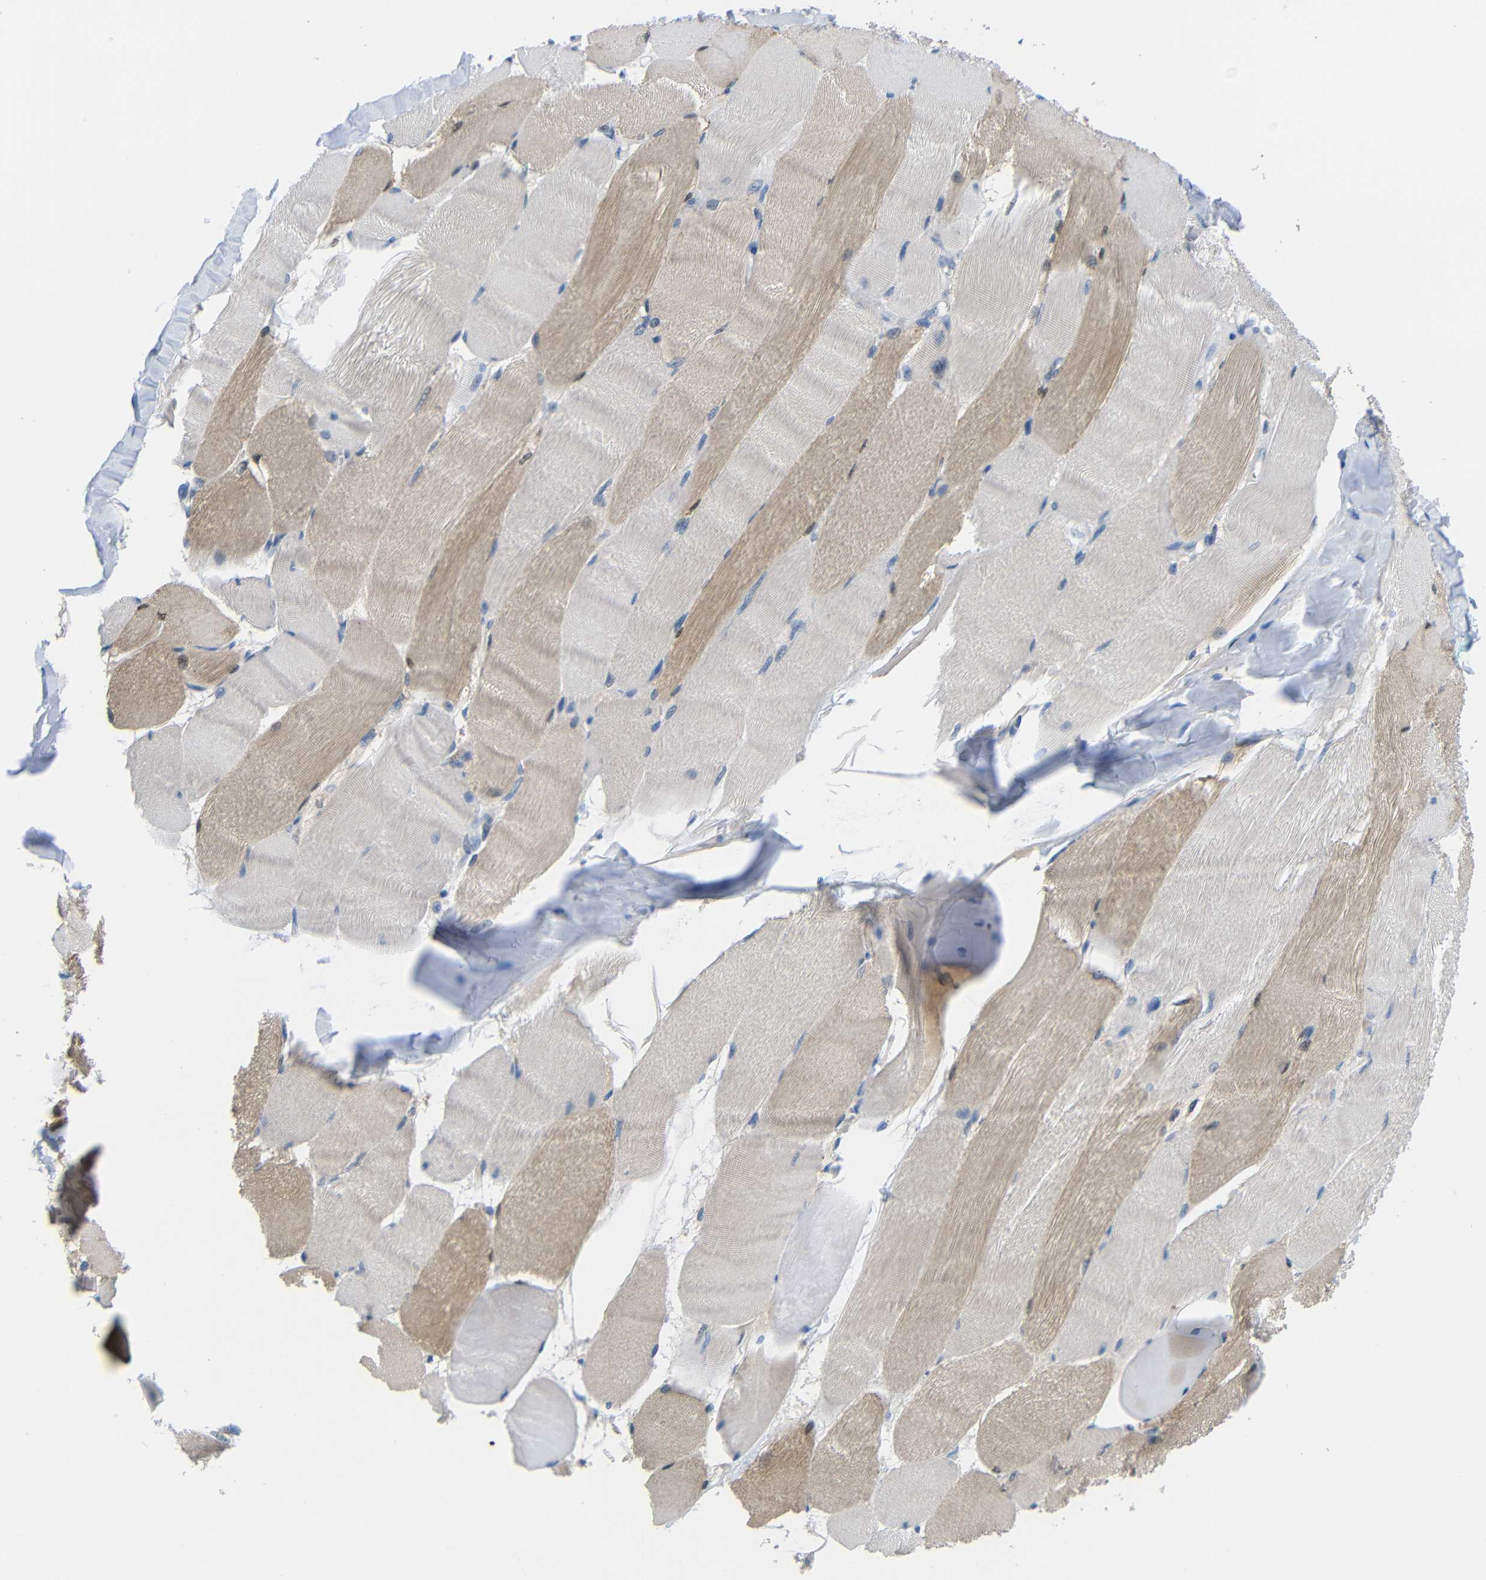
{"staining": {"intensity": "moderate", "quantity": "25%-75%", "location": "cytoplasmic/membranous"}, "tissue": "skeletal muscle", "cell_type": "Myocytes", "image_type": "normal", "snomed": [{"axis": "morphology", "description": "Normal tissue, NOS"}, {"axis": "morphology", "description": "Squamous cell carcinoma, NOS"}, {"axis": "topography", "description": "Skeletal muscle"}], "caption": "The histopathology image displays immunohistochemical staining of normal skeletal muscle. There is moderate cytoplasmic/membranous positivity is seen in about 25%-75% of myocytes.", "gene": "NEGR1", "patient": {"sex": "male", "age": 51}}